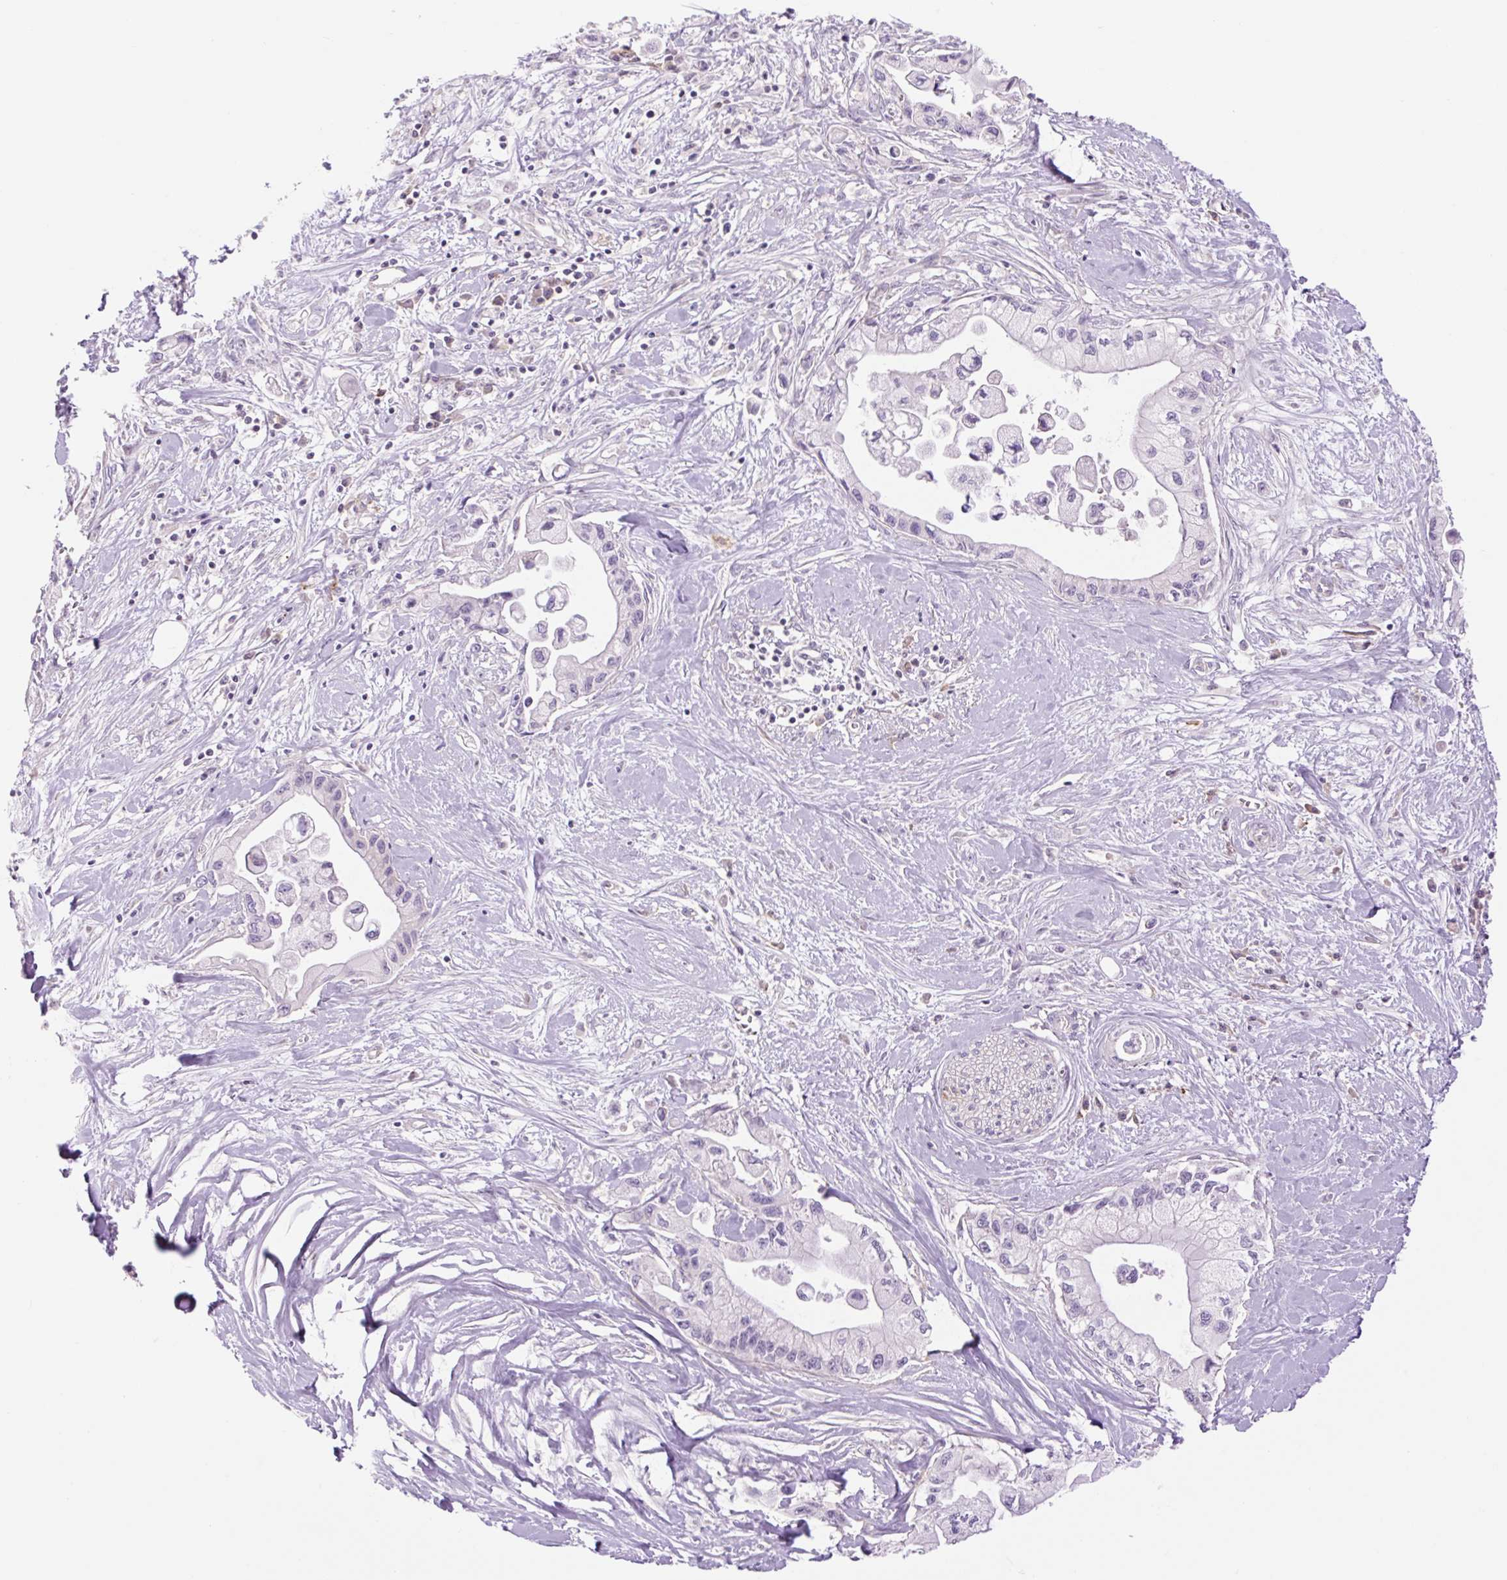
{"staining": {"intensity": "negative", "quantity": "none", "location": "none"}, "tissue": "pancreatic cancer", "cell_type": "Tumor cells", "image_type": "cancer", "snomed": [{"axis": "morphology", "description": "Adenocarcinoma, NOS"}, {"axis": "topography", "description": "Pancreas"}], "caption": "Immunohistochemistry photomicrograph of neoplastic tissue: pancreatic cancer (adenocarcinoma) stained with DAB reveals no significant protein expression in tumor cells.", "gene": "GRID2", "patient": {"sex": "male", "age": 61}}